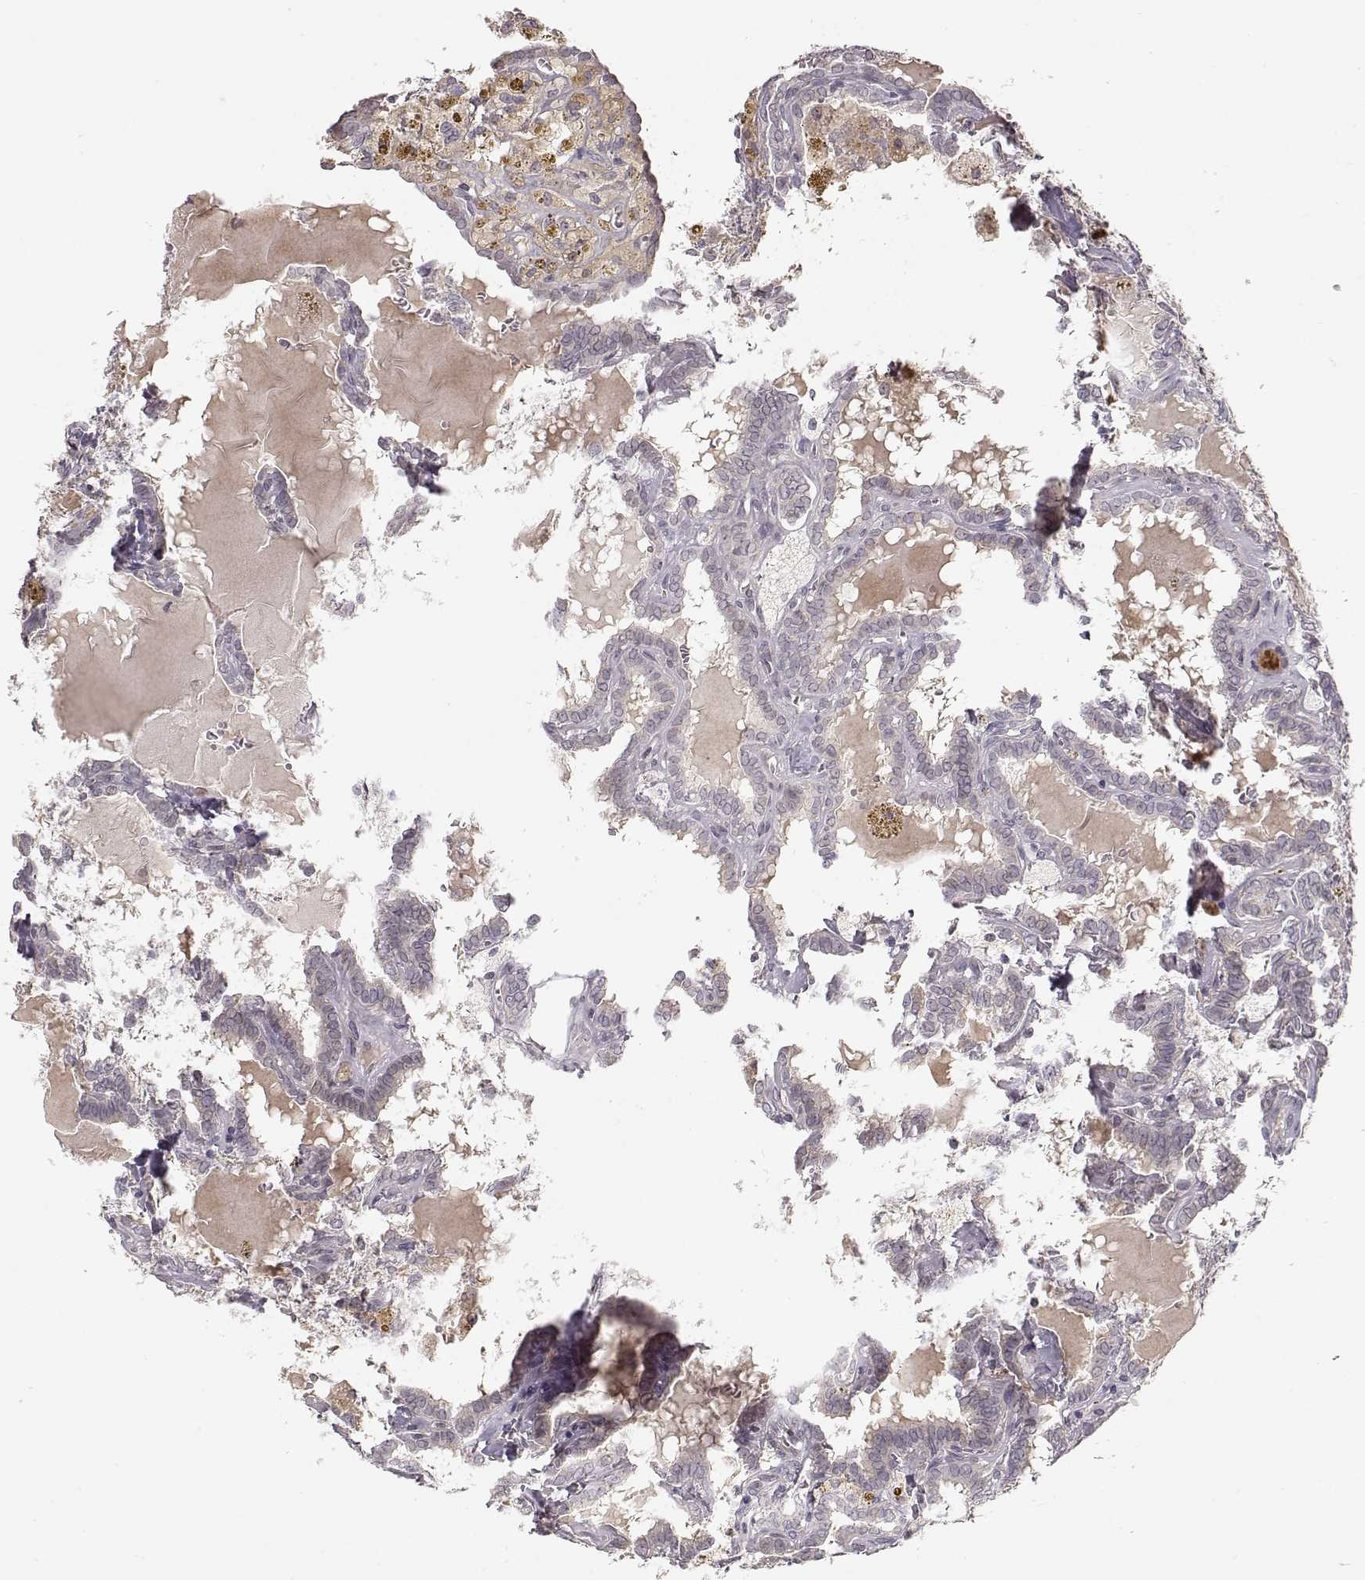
{"staining": {"intensity": "negative", "quantity": "none", "location": "none"}, "tissue": "thyroid cancer", "cell_type": "Tumor cells", "image_type": "cancer", "snomed": [{"axis": "morphology", "description": "Papillary adenocarcinoma, NOS"}, {"axis": "topography", "description": "Thyroid gland"}], "caption": "IHC image of human thyroid cancer (papillary adenocarcinoma) stained for a protein (brown), which displays no staining in tumor cells. (DAB (3,3'-diaminobenzidine) immunohistochemistry, high magnification).", "gene": "PNMT", "patient": {"sex": "female", "age": 39}}